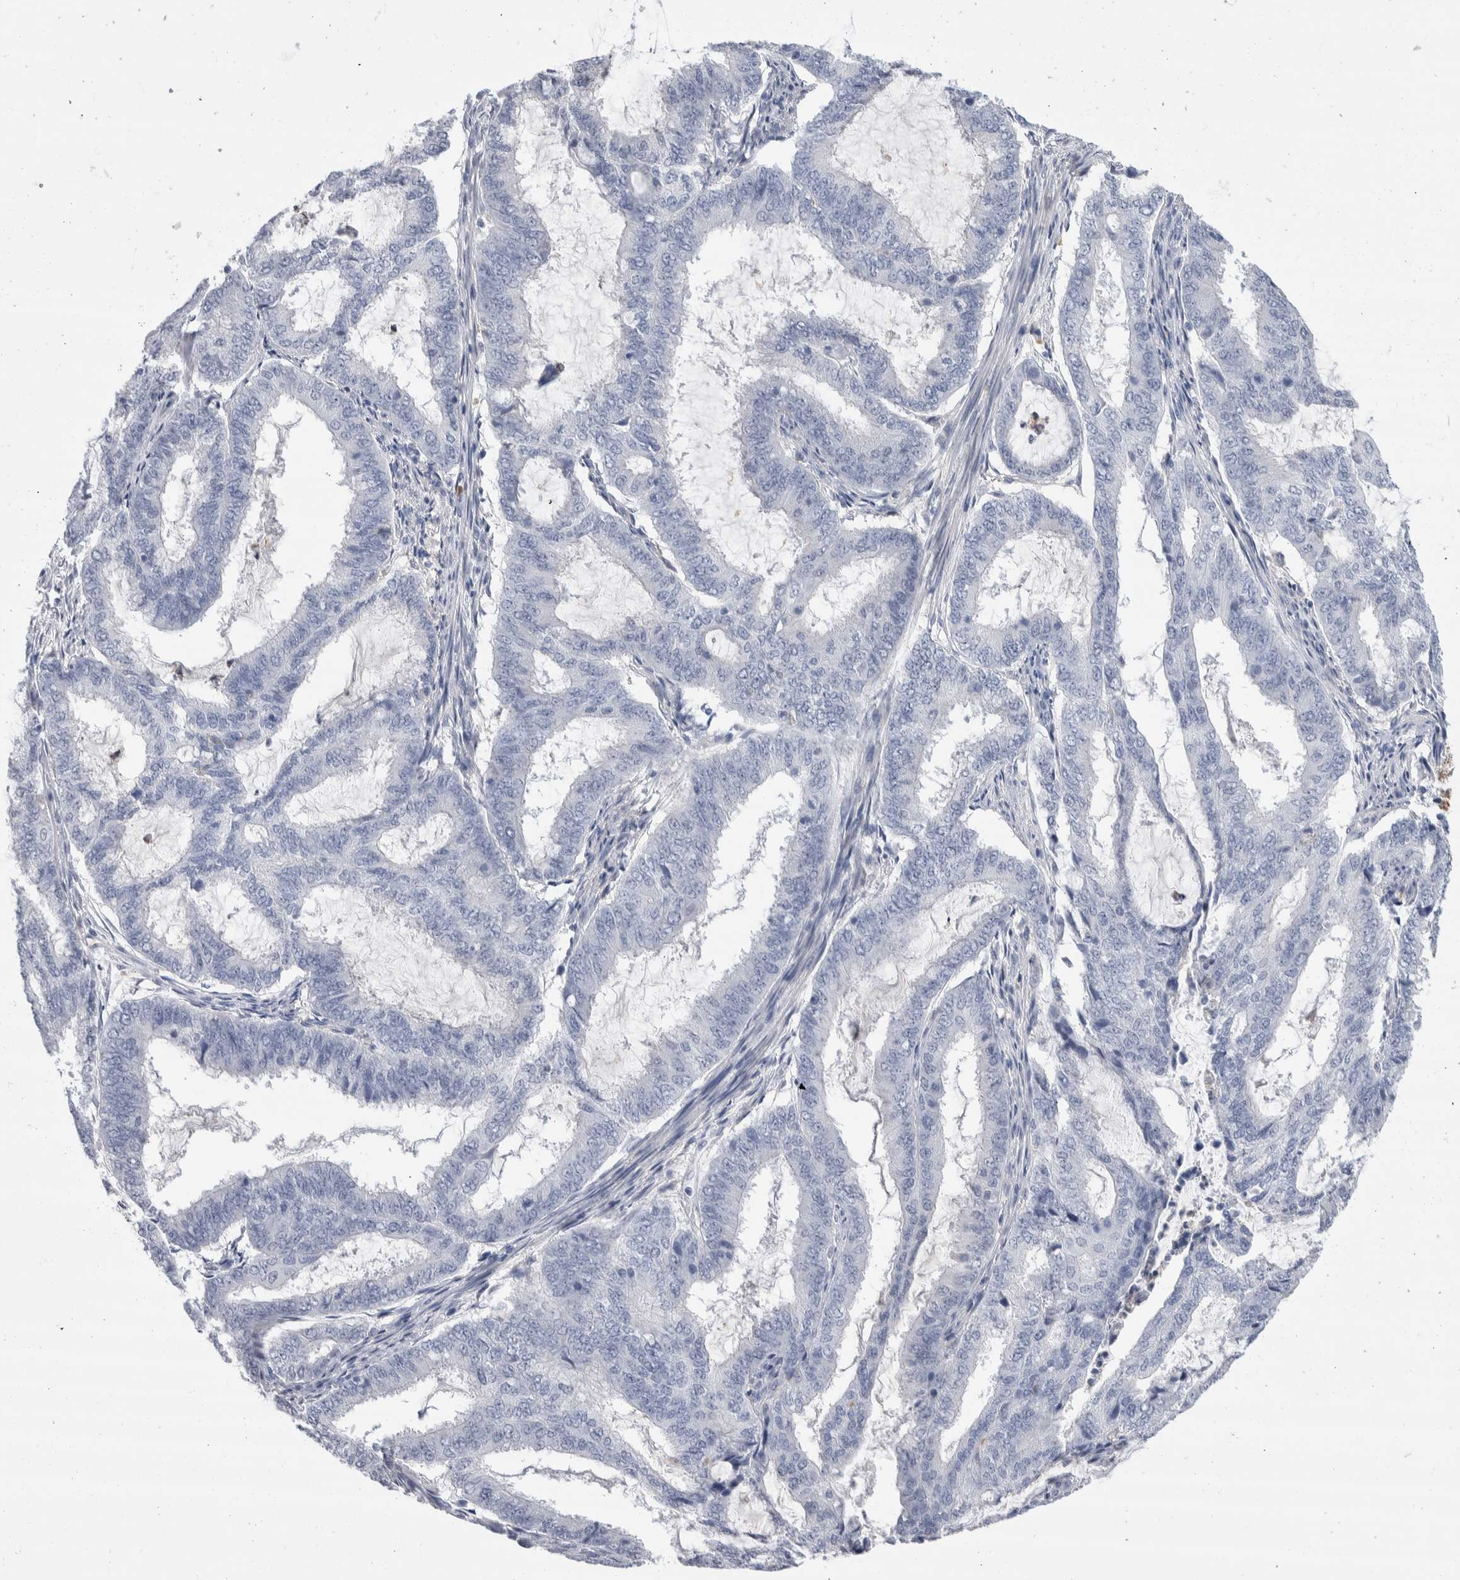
{"staining": {"intensity": "negative", "quantity": "none", "location": "none"}, "tissue": "endometrial cancer", "cell_type": "Tumor cells", "image_type": "cancer", "snomed": [{"axis": "morphology", "description": "Adenocarcinoma, NOS"}, {"axis": "topography", "description": "Endometrium"}], "caption": "DAB immunohistochemical staining of human endometrial cancer reveals no significant staining in tumor cells.", "gene": "LURAP1L", "patient": {"sex": "female", "age": 51}}